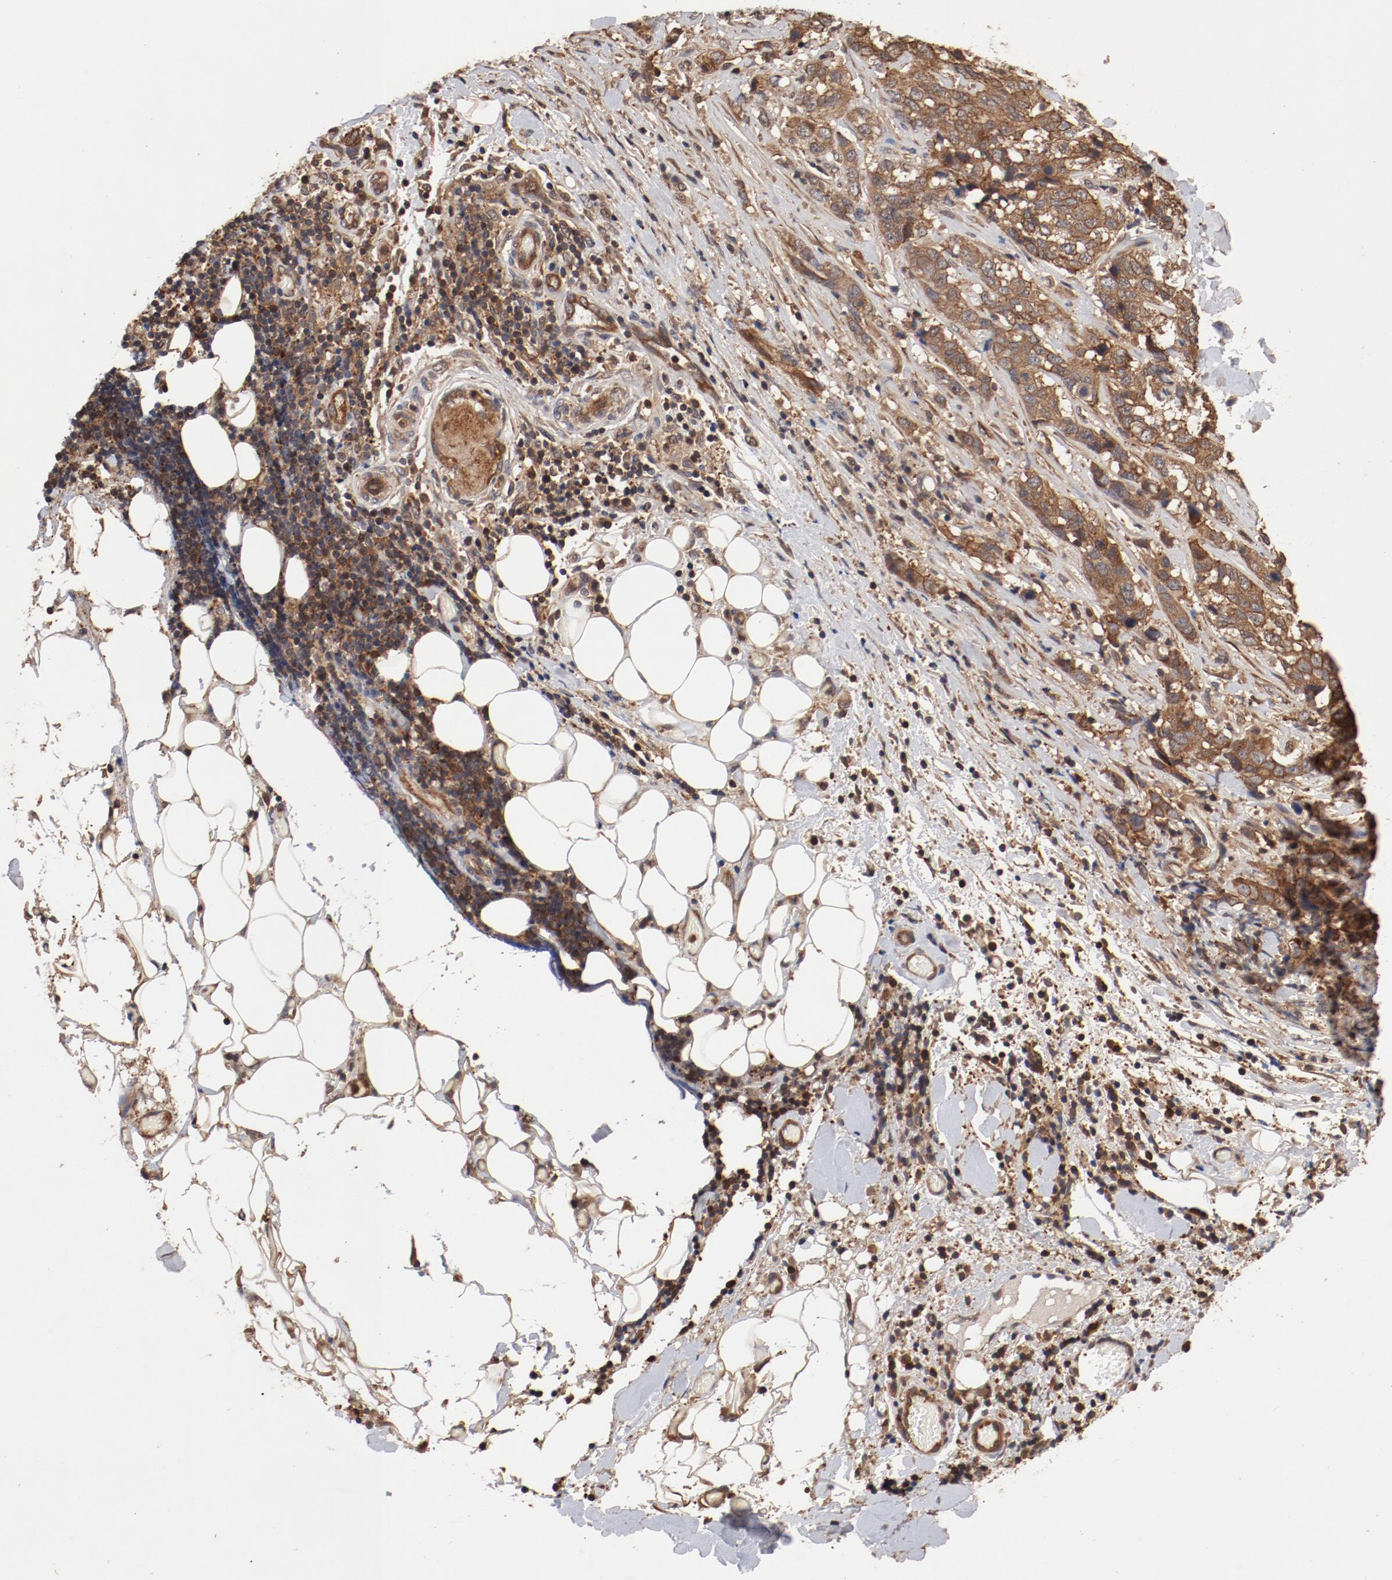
{"staining": {"intensity": "moderate", "quantity": ">75%", "location": "cytoplasmic/membranous"}, "tissue": "stomach cancer", "cell_type": "Tumor cells", "image_type": "cancer", "snomed": [{"axis": "morphology", "description": "Adenocarcinoma, NOS"}, {"axis": "topography", "description": "Stomach"}], "caption": "IHC (DAB) staining of stomach cancer (adenocarcinoma) shows moderate cytoplasmic/membranous protein expression in about >75% of tumor cells.", "gene": "GUF1", "patient": {"sex": "male", "age": 48}}